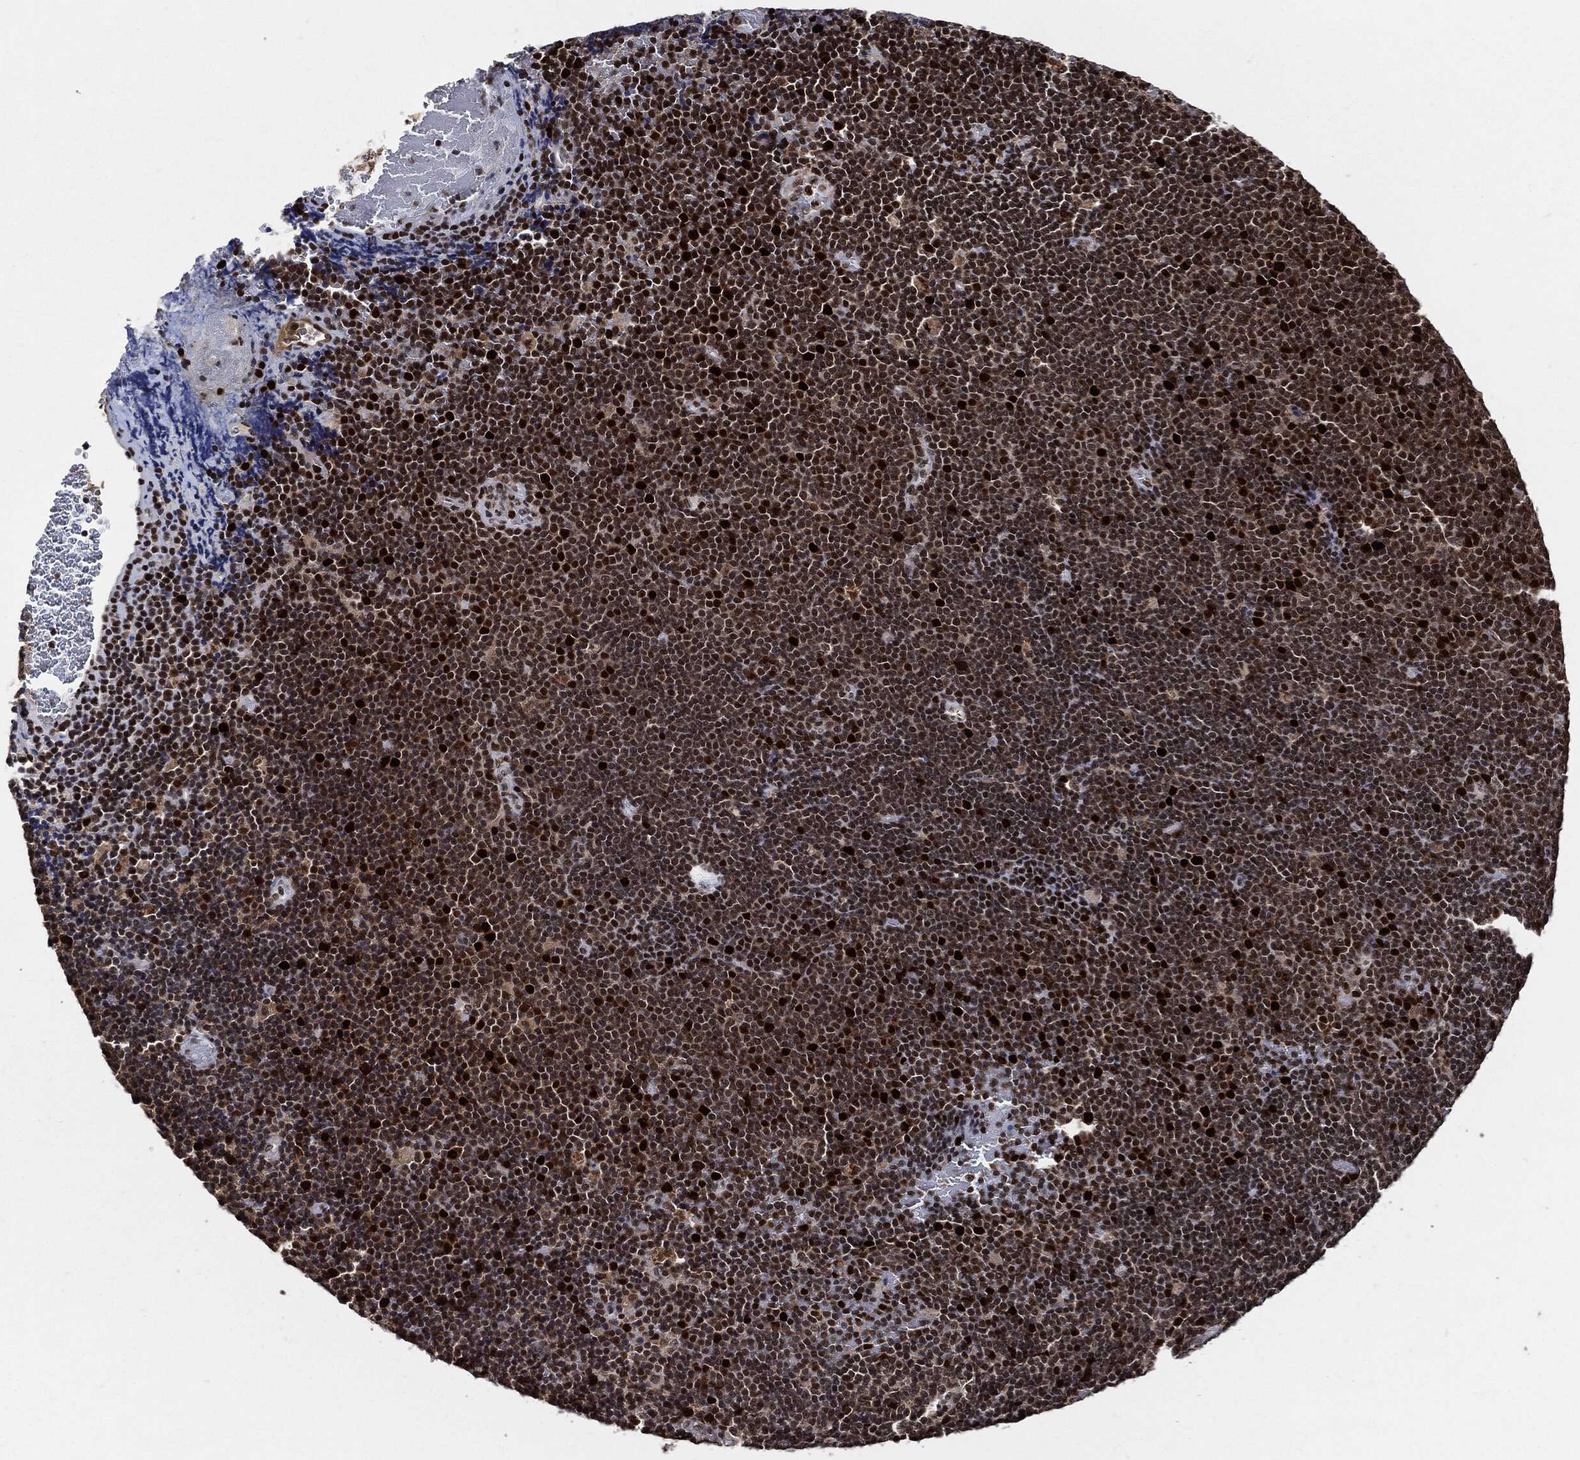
{"staining": {"intensity": "strong", "quantity": "25%-75%", "location": "nuclear"}, "tissue": "lymphoma", "cell_type": "Tumor cells", "image_type": "cancer", "snomed": [{"axis": "morphology", "description": "Malignant lymphoma, non-Hodgkin's type, Low grade"}, {"axis": "topography", "description": "Brain"}], "caption": "A brown stain shows strong nuclear staining of a protein in human malignant lymphoma, non-Hodgkin's type (low-grade) tumor cells.", "gene": "PCNA", "patient": {"sex": "female", "age": 66}}